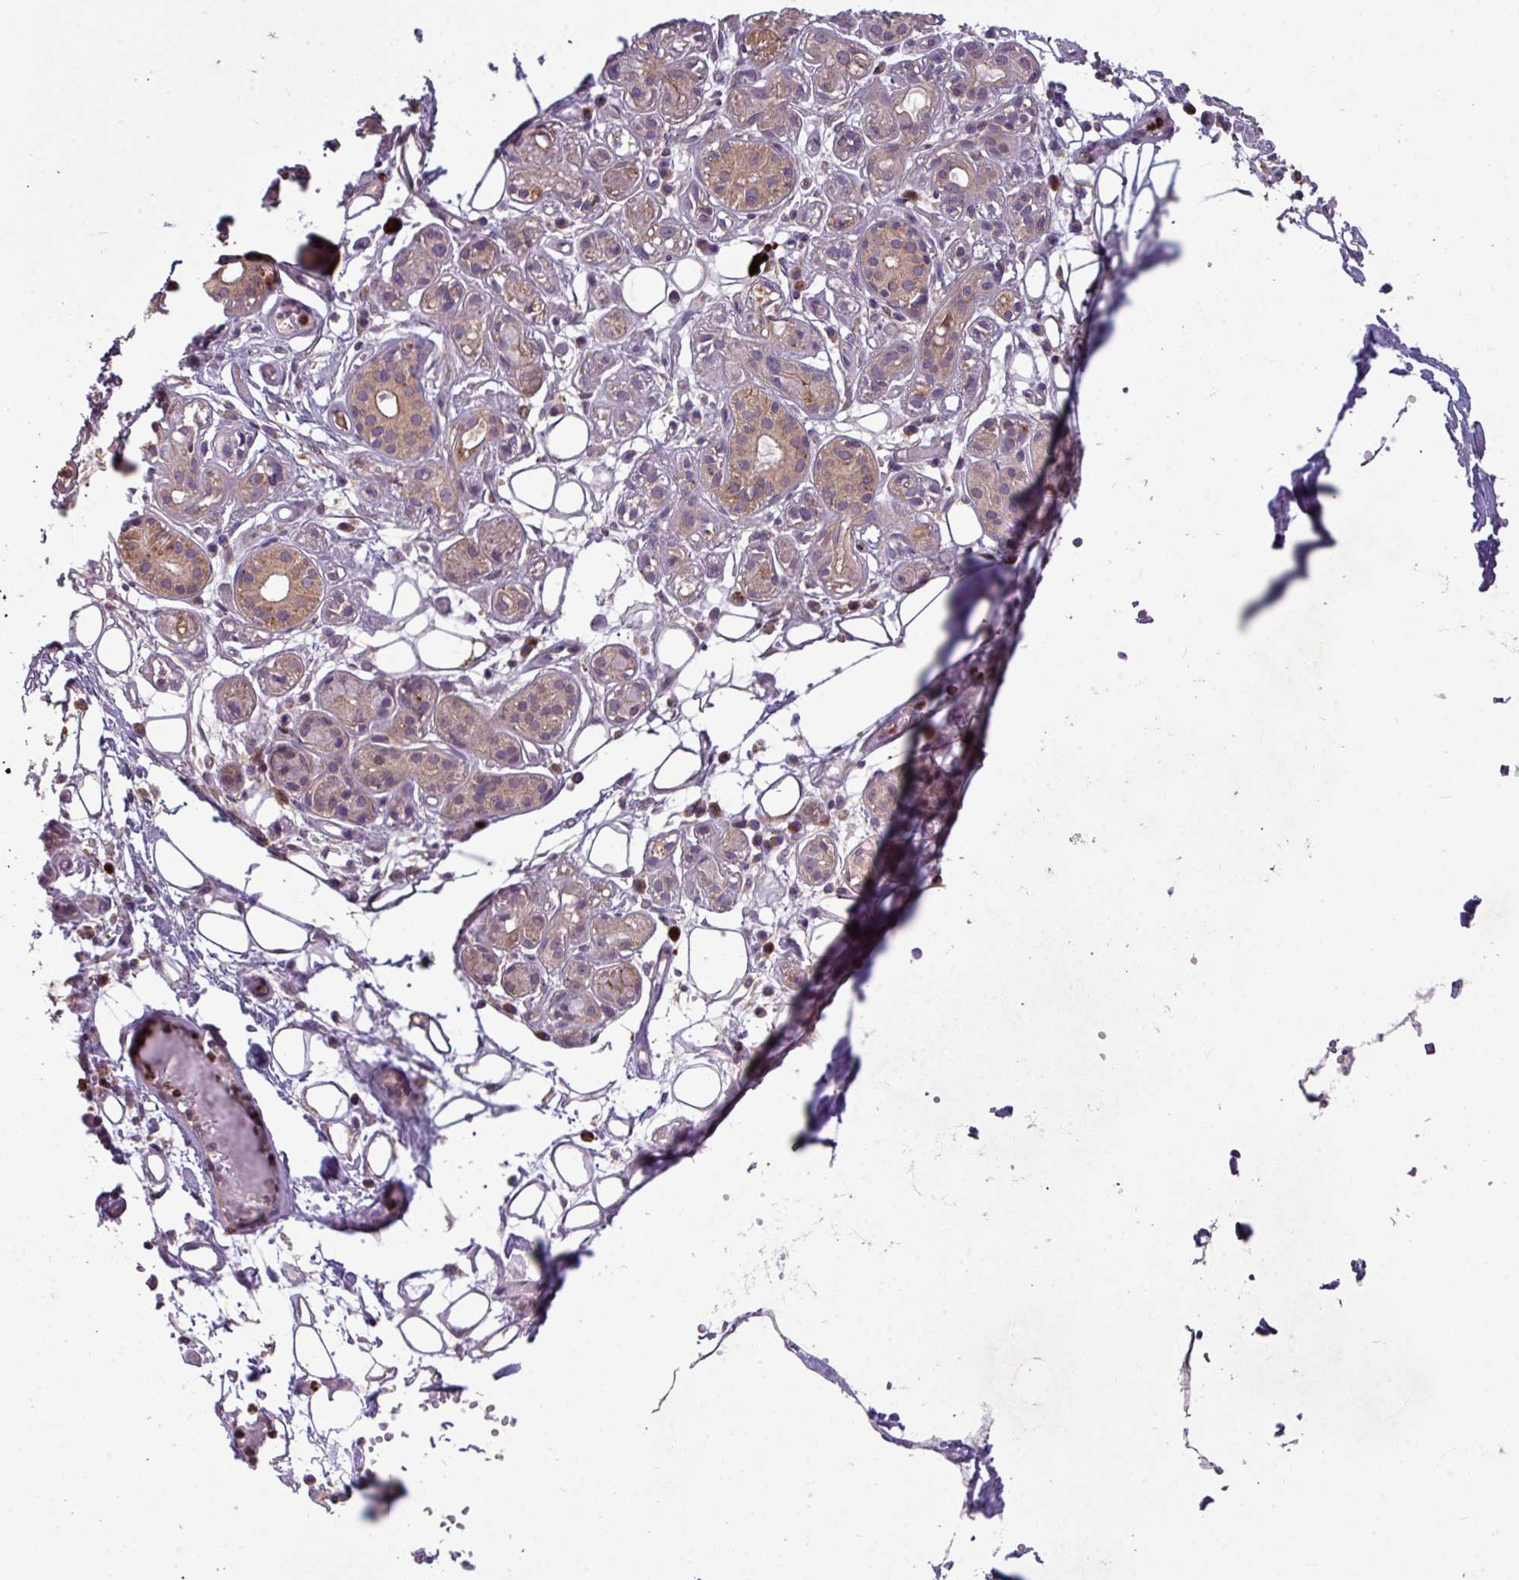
{"staining": {"intensity": "moderate", "quantity": "25%-75%", "location": "cytoplasmic/membranous"}, "tissue": "salivary gland", "cell_type": "Glandular cells", "image_type": "normal", "snomed": [{"axis": "morphology", "description": "Normal tissue, NOS"}, {"axis": "topography", "description": "Salivary gland"}], "caption": "Salivary gland stained with DAB (3,3'-diaminobenzidine) immunohistochemistry reveals medium levels of moderate cytoplasmic/membranous positivity in approximately 25%-75% of glandular cells. Nuclei are stained in blue.", "gene": "PAPLN", "patient": {"sex": "male", "age": 54}}